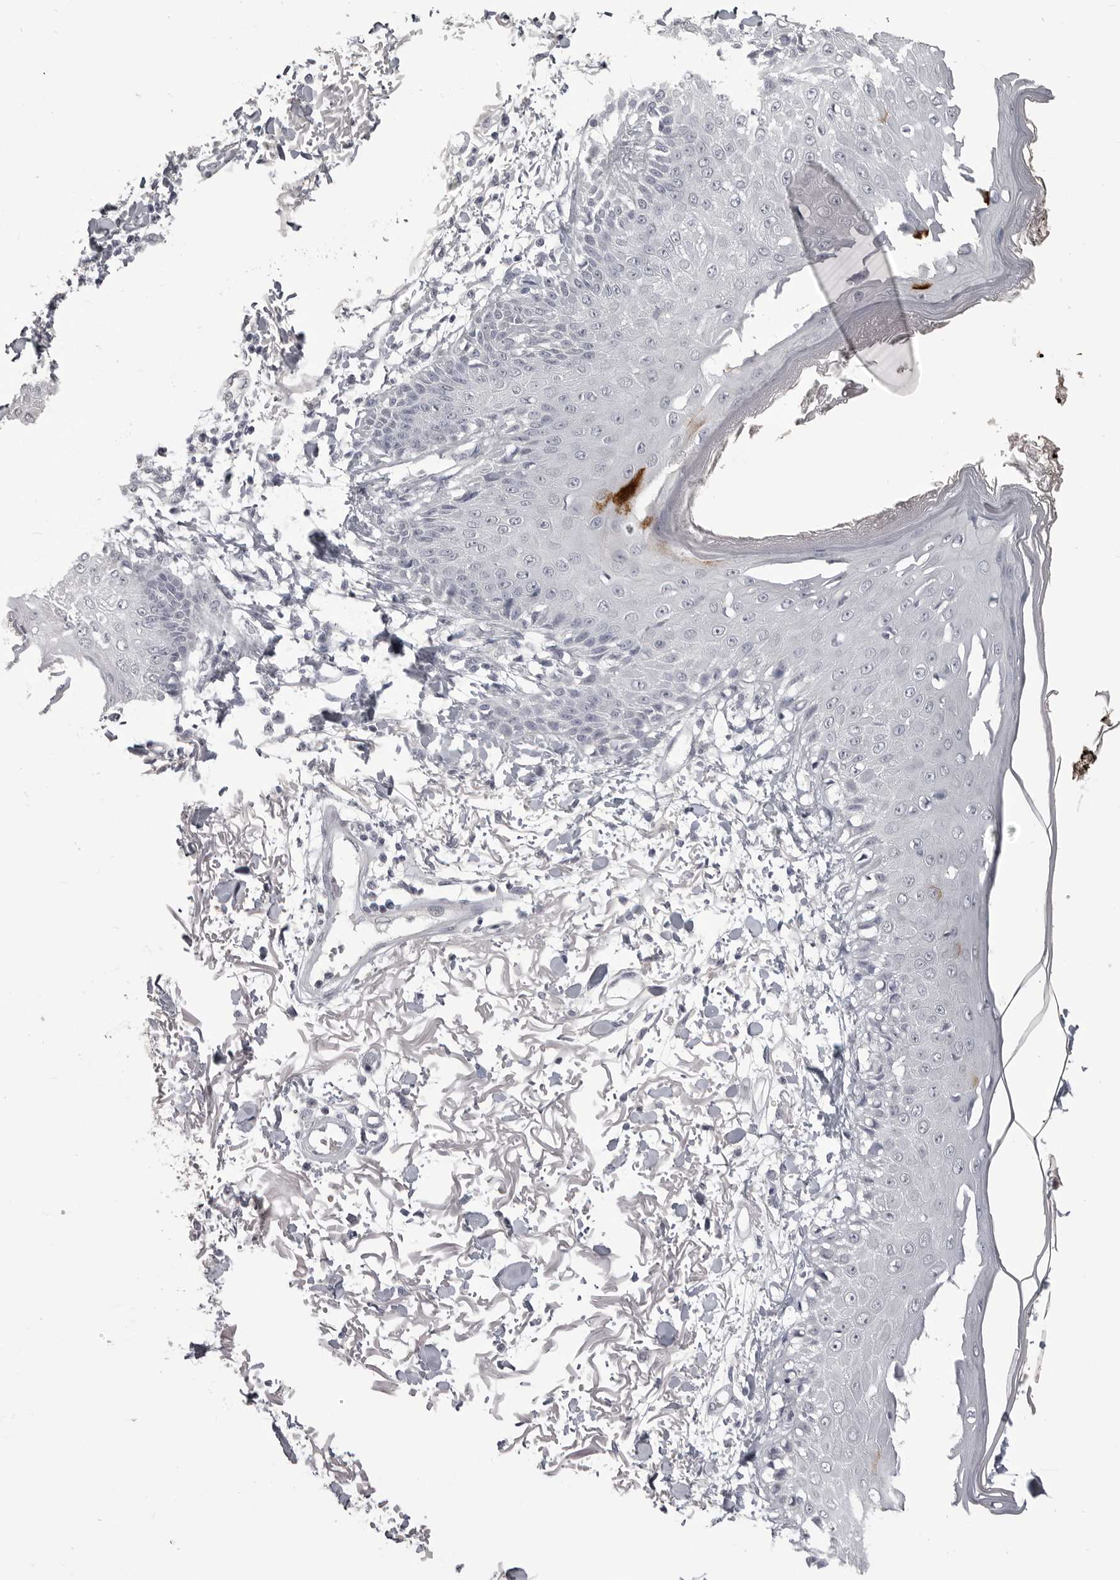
{"staining": {"intensity": "negative", "quantity": "none", "location": "none"}, "tissue": "skin", "cell_type": "Fibroblasts", "image_type": "normal", "snomed": [{"axis": "morphology", "description": "Normal tissue, NOS"}, {"axis": "morphology", "description": "Squamous cell carcinoma, NOS"}, {"axis": "topography", "description": "Skin"}, {"axis": "topography", "description": "Peripheral nerve tissue"}], "caption": "IHC image of normal skin: skin stained with DAB shows no significant protein expression in fibroblasts. (DAB immunohistochemistry (IHC) with hematoxylin counter stain).", "gene": "TIMP1", "patient": {"sex": "male", "age": 83}}